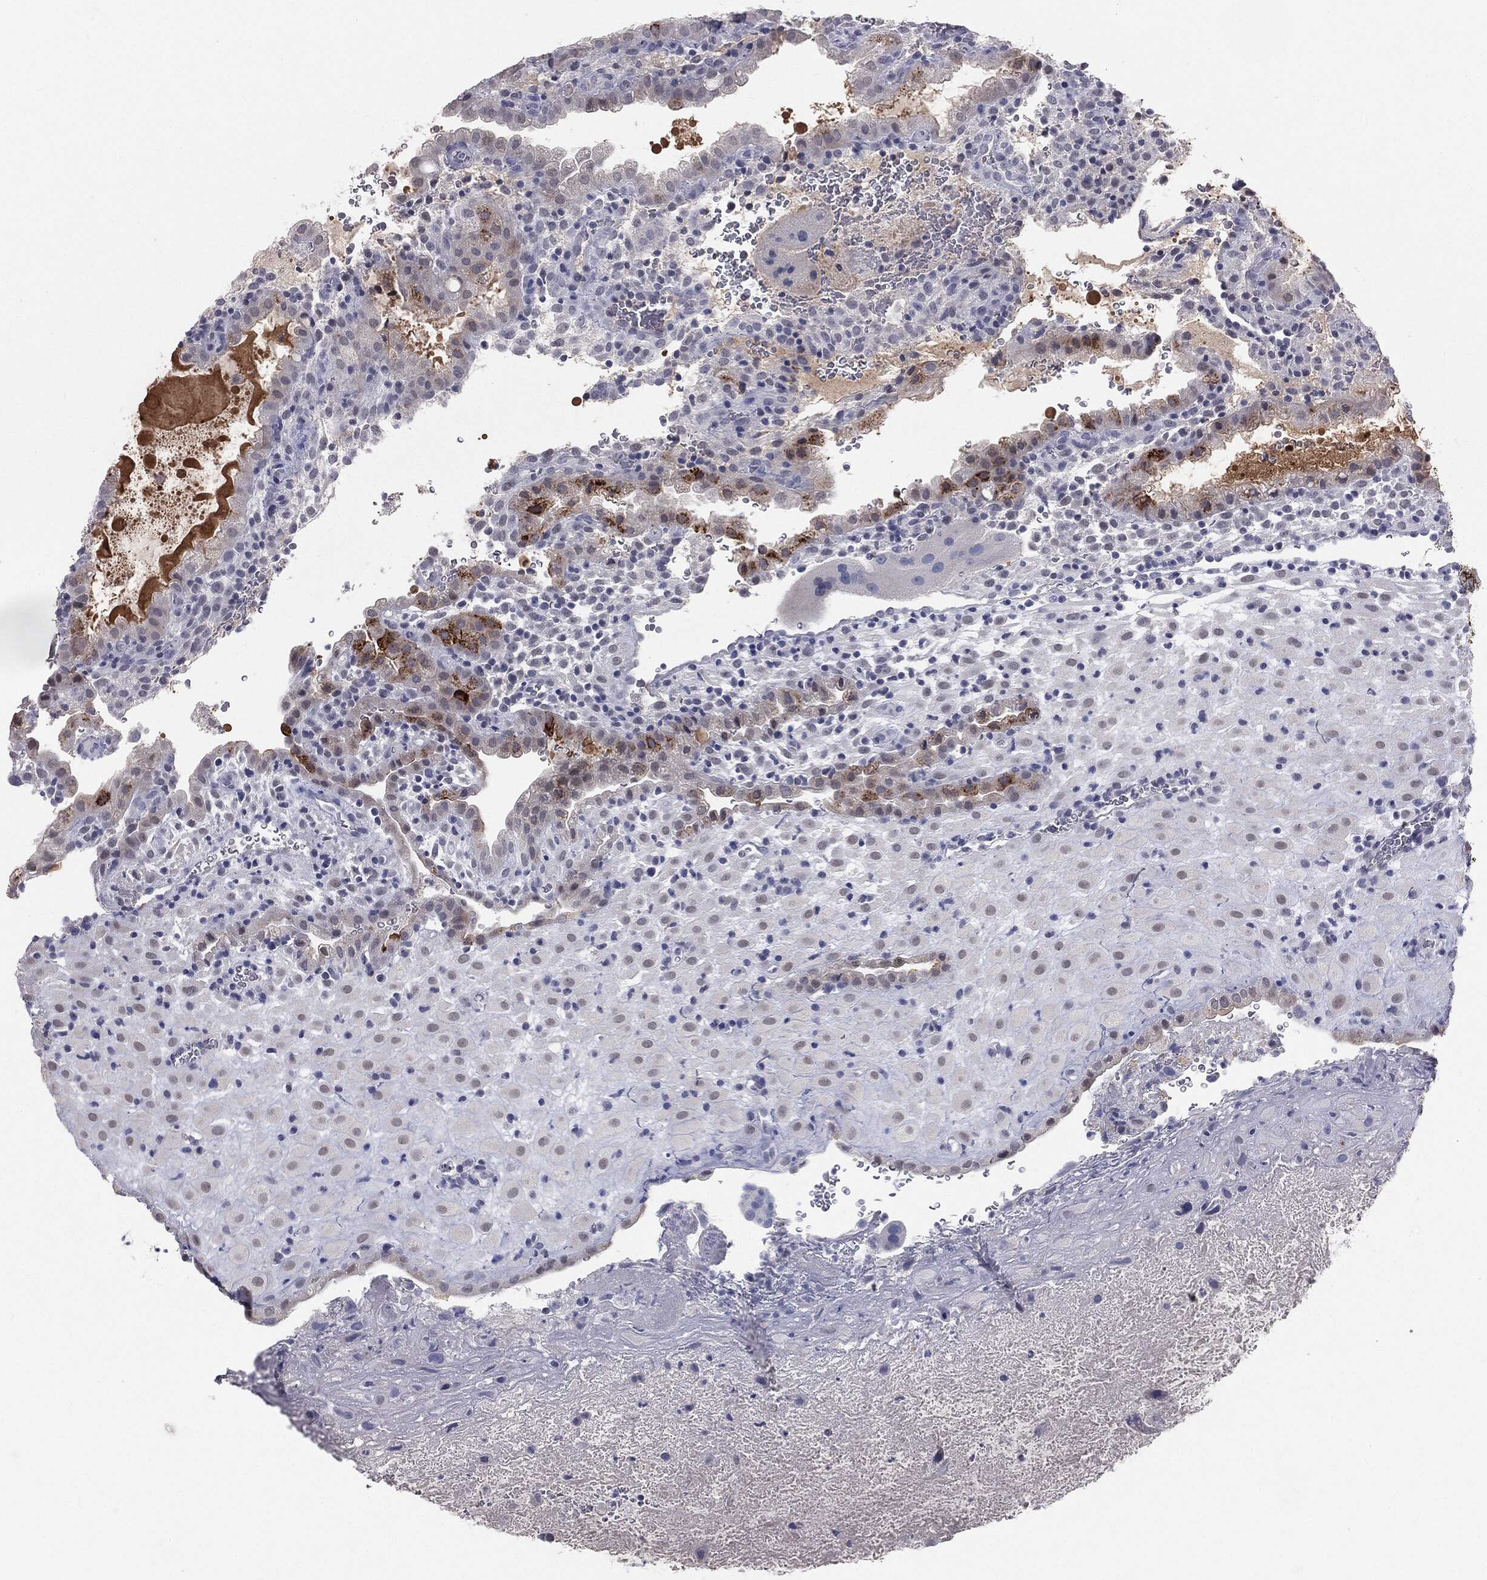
{"staining": {"intensity": "negative", "quantity": "none", "location": "none"}, "tissue": "placenta", "cell_type": "Decidual cells", "image_type": "normal", "snomed": [{"axis": "morphology", "description": "Normal tissue, NOS"}, {"axis": "topography", "description": "Placenta"}], "caption": "Immunohistochemical staining of normal placenta displays no significant positivity in decidual cells.", "gene": "DMKN", "patient": {"sex": "female", "age": 19}}